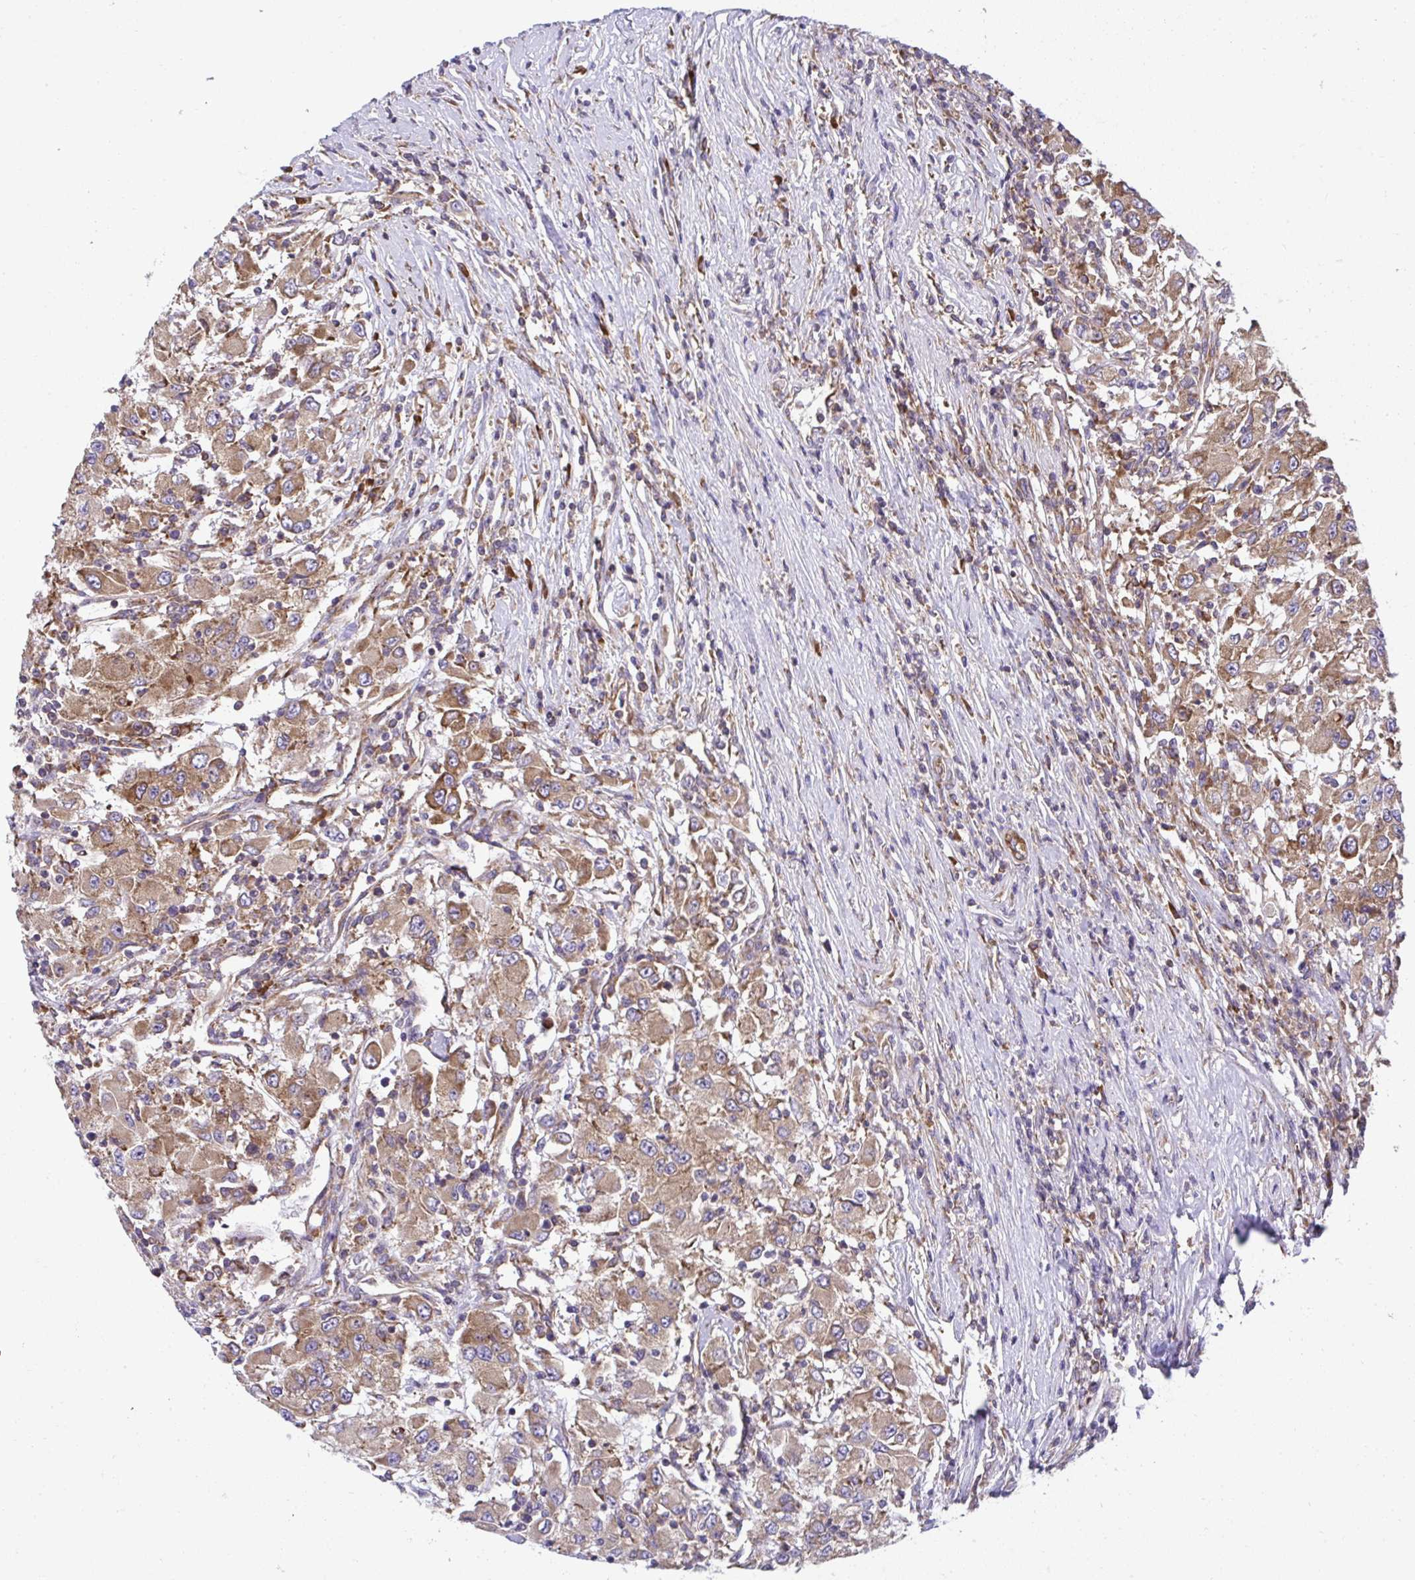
{"staining": {"intensity": "moderate", "quantity": ">75%", "location": "cytoplasmic/membranous"}, "tissue": "renal cancer", "cell_type": "Tumor cells", "image_type": "cancer", "snomed": [{"axis": "morphology", "description": "Adenocarcinoma, NOS"}, {"axis": "topography", "description": "Kidney"}], "caption": "The micrograph displays staining of renal cancer (adenocarcinoma), revealing moderate cytoplasmic/membranous protein expression (brown color) within tumor cells. Immunohistochemistry (ihc) stains the protein of interest in brown and the nuclei are stained blue.", "gene": "RPS7", "patient": {"sex": "female", "age": 67}}